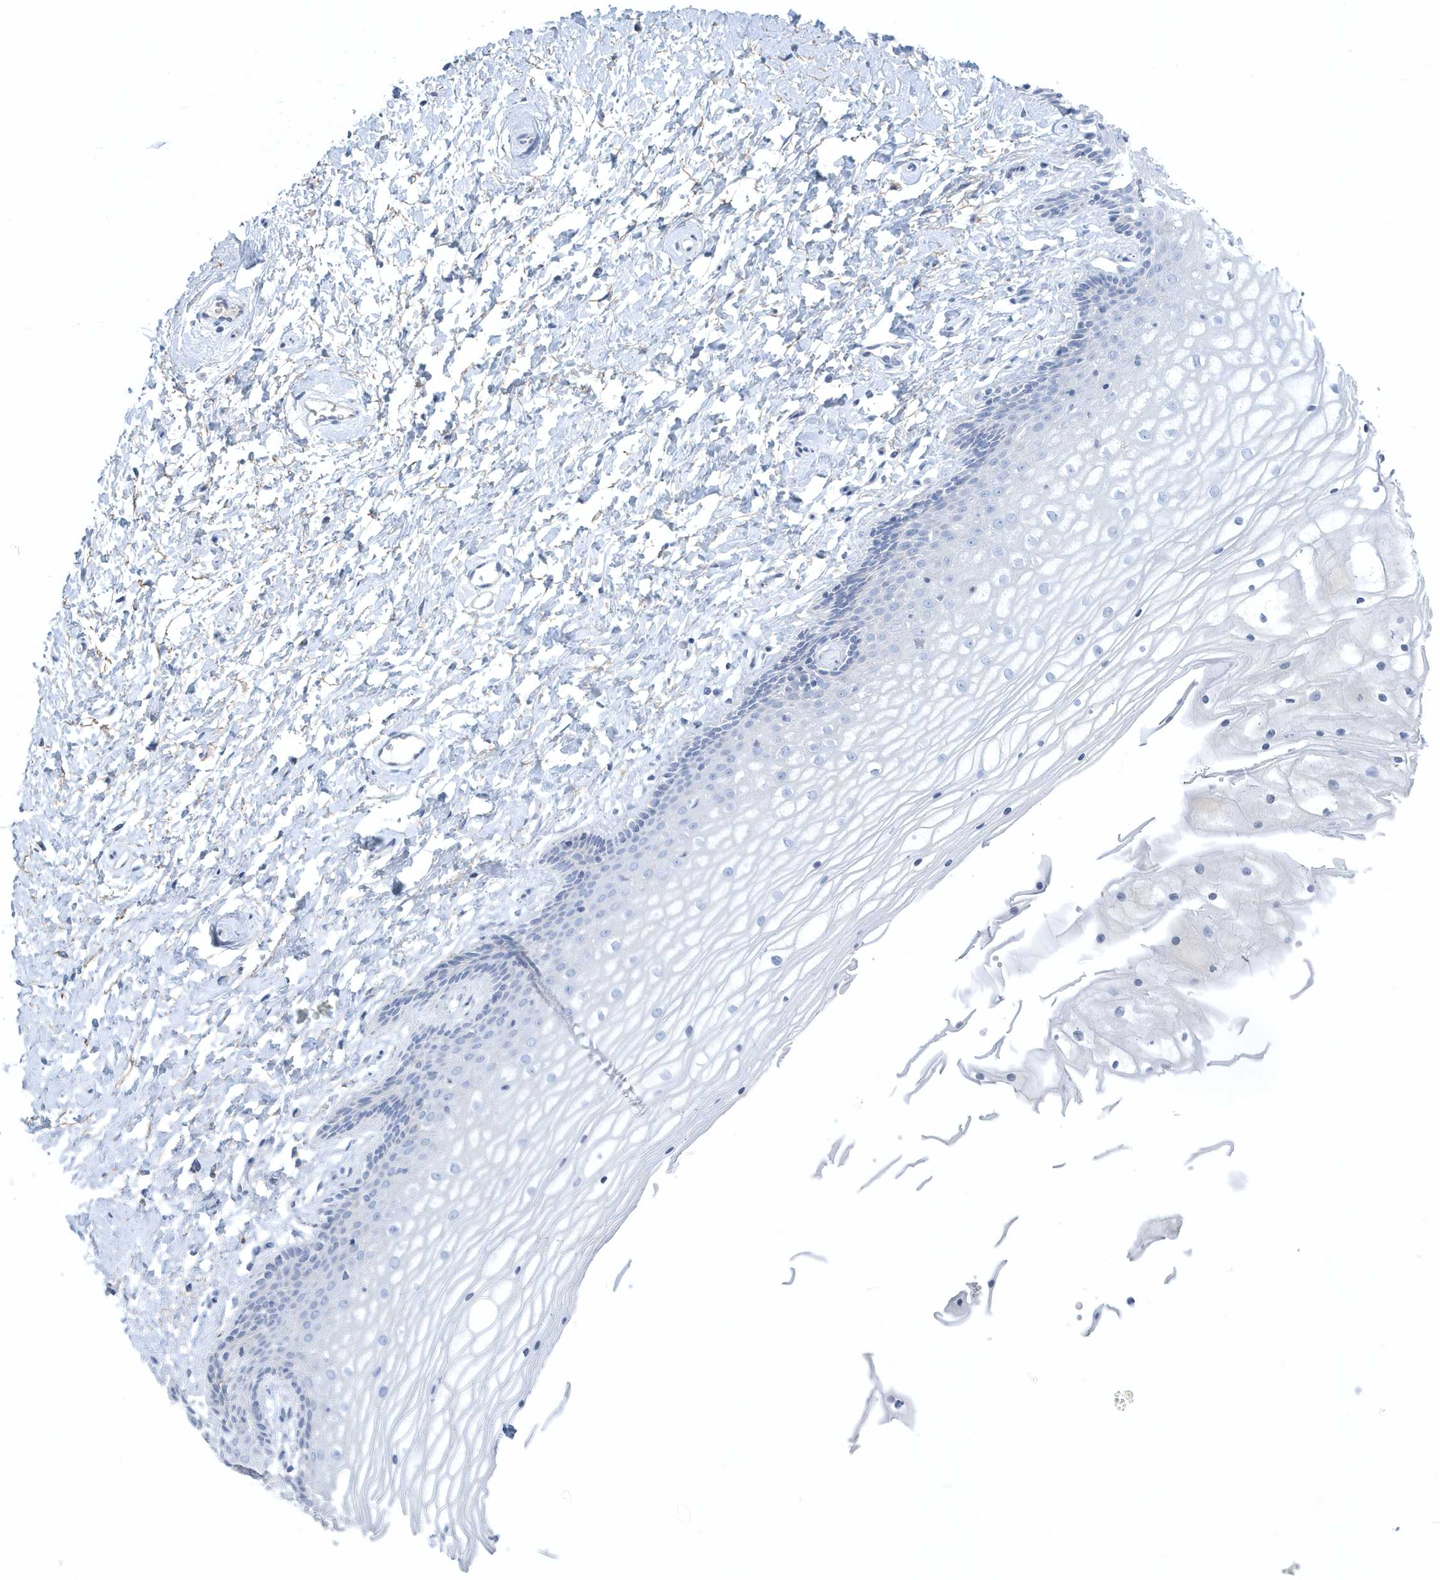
{"staining": {"intensity": "negative", "quantity": "none", "location": "none"}, "tissue": "vagina", "cell_type": "Squamous epithelial cells", "image_type": "normal", "snomed": [{"axis": "morphology", "description": "Normal tissue, NOS"}, {"axis": "topography", "description": "Vagina"}, {"axis": "topography", "description": "Cervix"}], "caption": "Immunohistochemical staining of normal human vagina displays no significant positivity in squamous epithelial cells.", "gene": "SPATA18", "patient": {"sex": "female", "age": 40}}